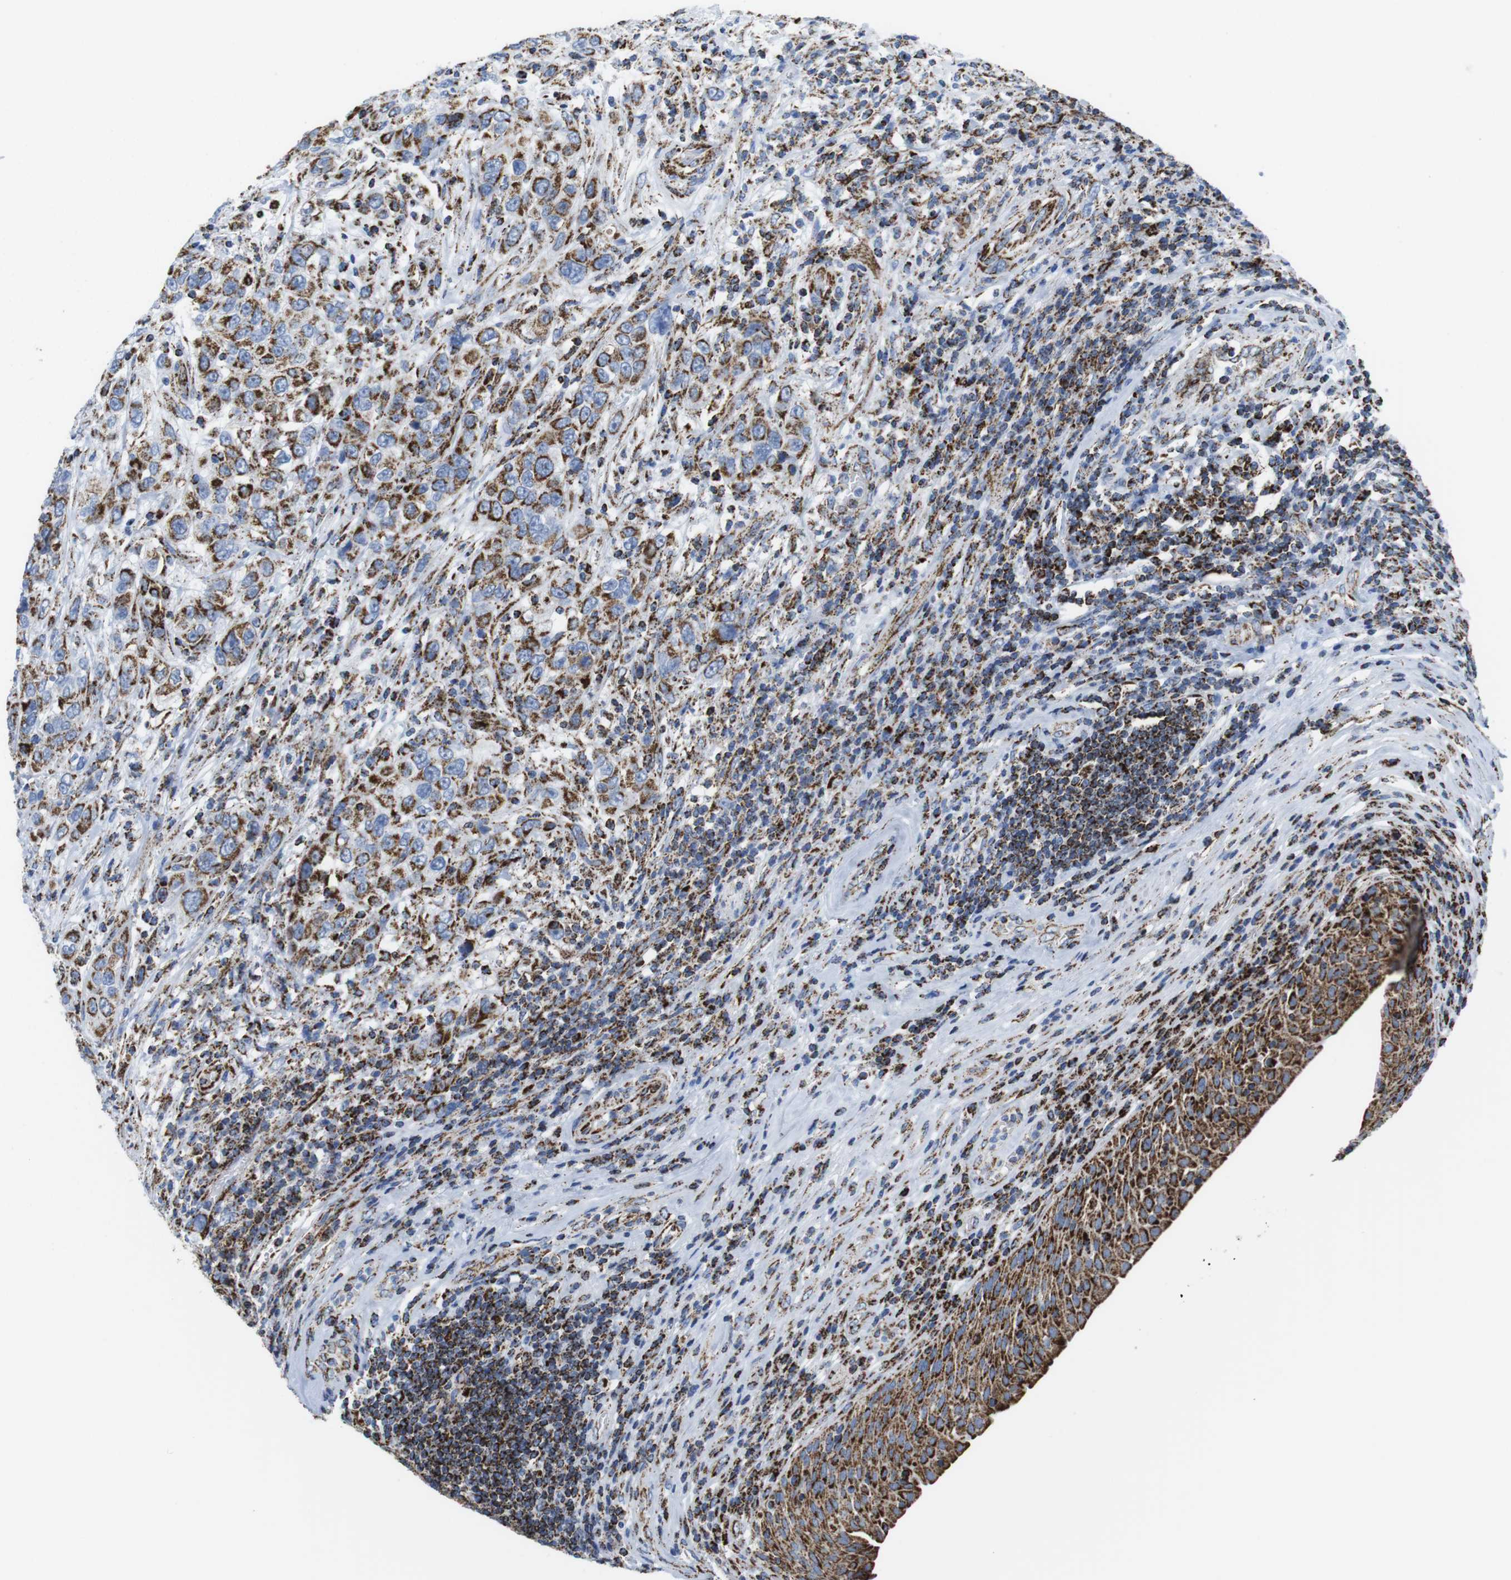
{"staining": {"intensity": "moderate", "quantity": ">75%", "location": "cytoplasmic/membranous"}, "tissue": "urothelial cancer", "cell_type": "Tumor cells", "image_type": "cancer", "snomed": [{"axis": "morphology", "description": "Urothelial carcinoma, High grade"}, {"axis": "topography", "description": "Urinary bladder"}], "caption": "A micrograph of high-grade urothelial carcinoma stained for a protein reveals moderate cytoplasmic/membranous brown staining in tumor cells.", "gene": "ATP5PO", "patient": {"sex": "female", "age": 80}}